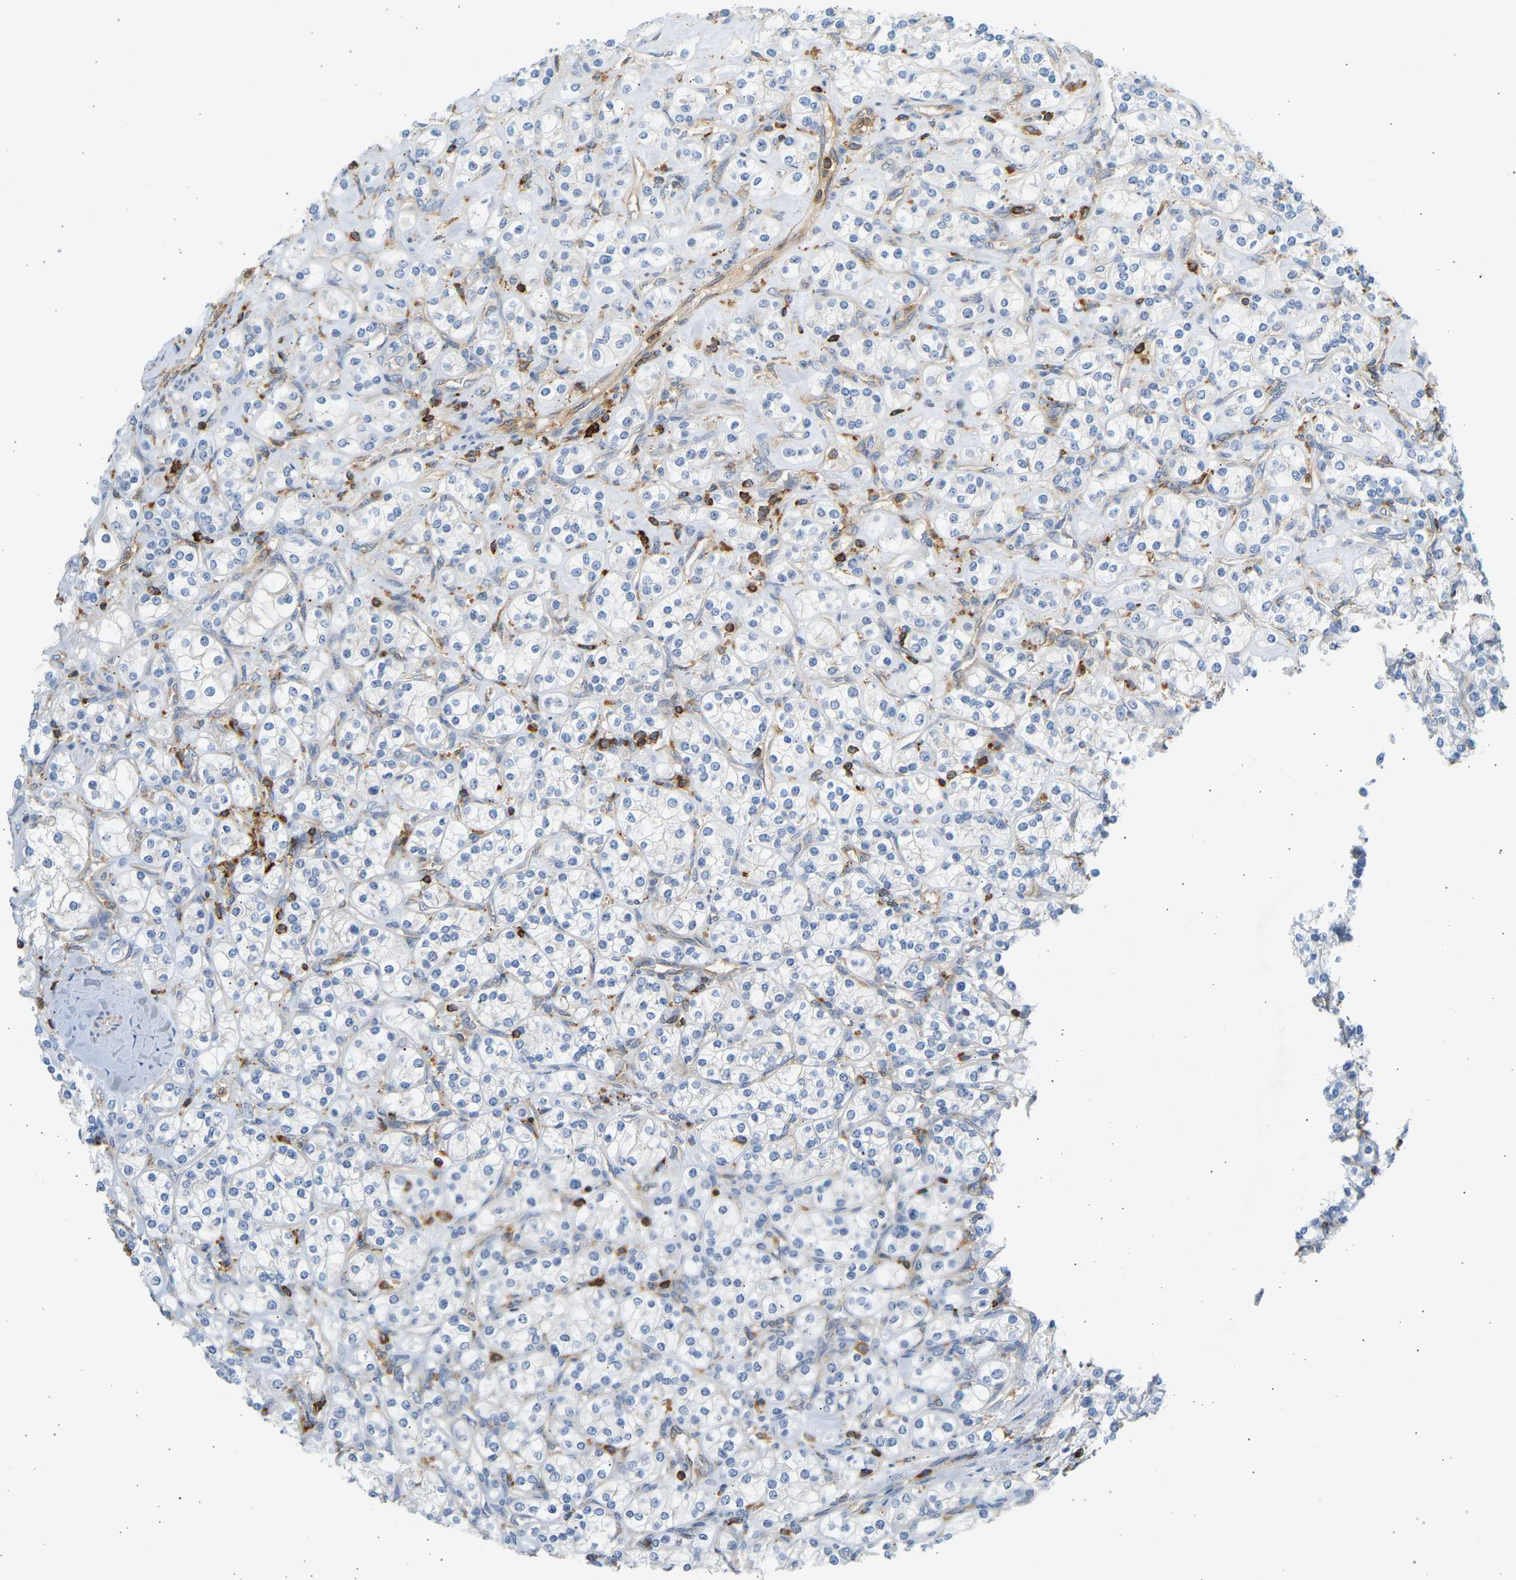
{"staining": {"intensity": "negative", "quantity": "none", "location": "none"}, "tissue": "renal cancer", "cell_type": "Tumor cells", "image_type": "cancer", "snomed": [{"axis": "morphology", "description": "Adenocarcinoma, NOS"}, {"axis": "topography", "description": "Kidney"}], "caption": "Immunohistochemistry image of neoplastic tissue: human renal cancer (adenocarcinoma) stained with DAB exhibits no significant protein staining in tumor cells.", "gene": "FNBP1", "patient": {"sex": "male", "age": 77}}